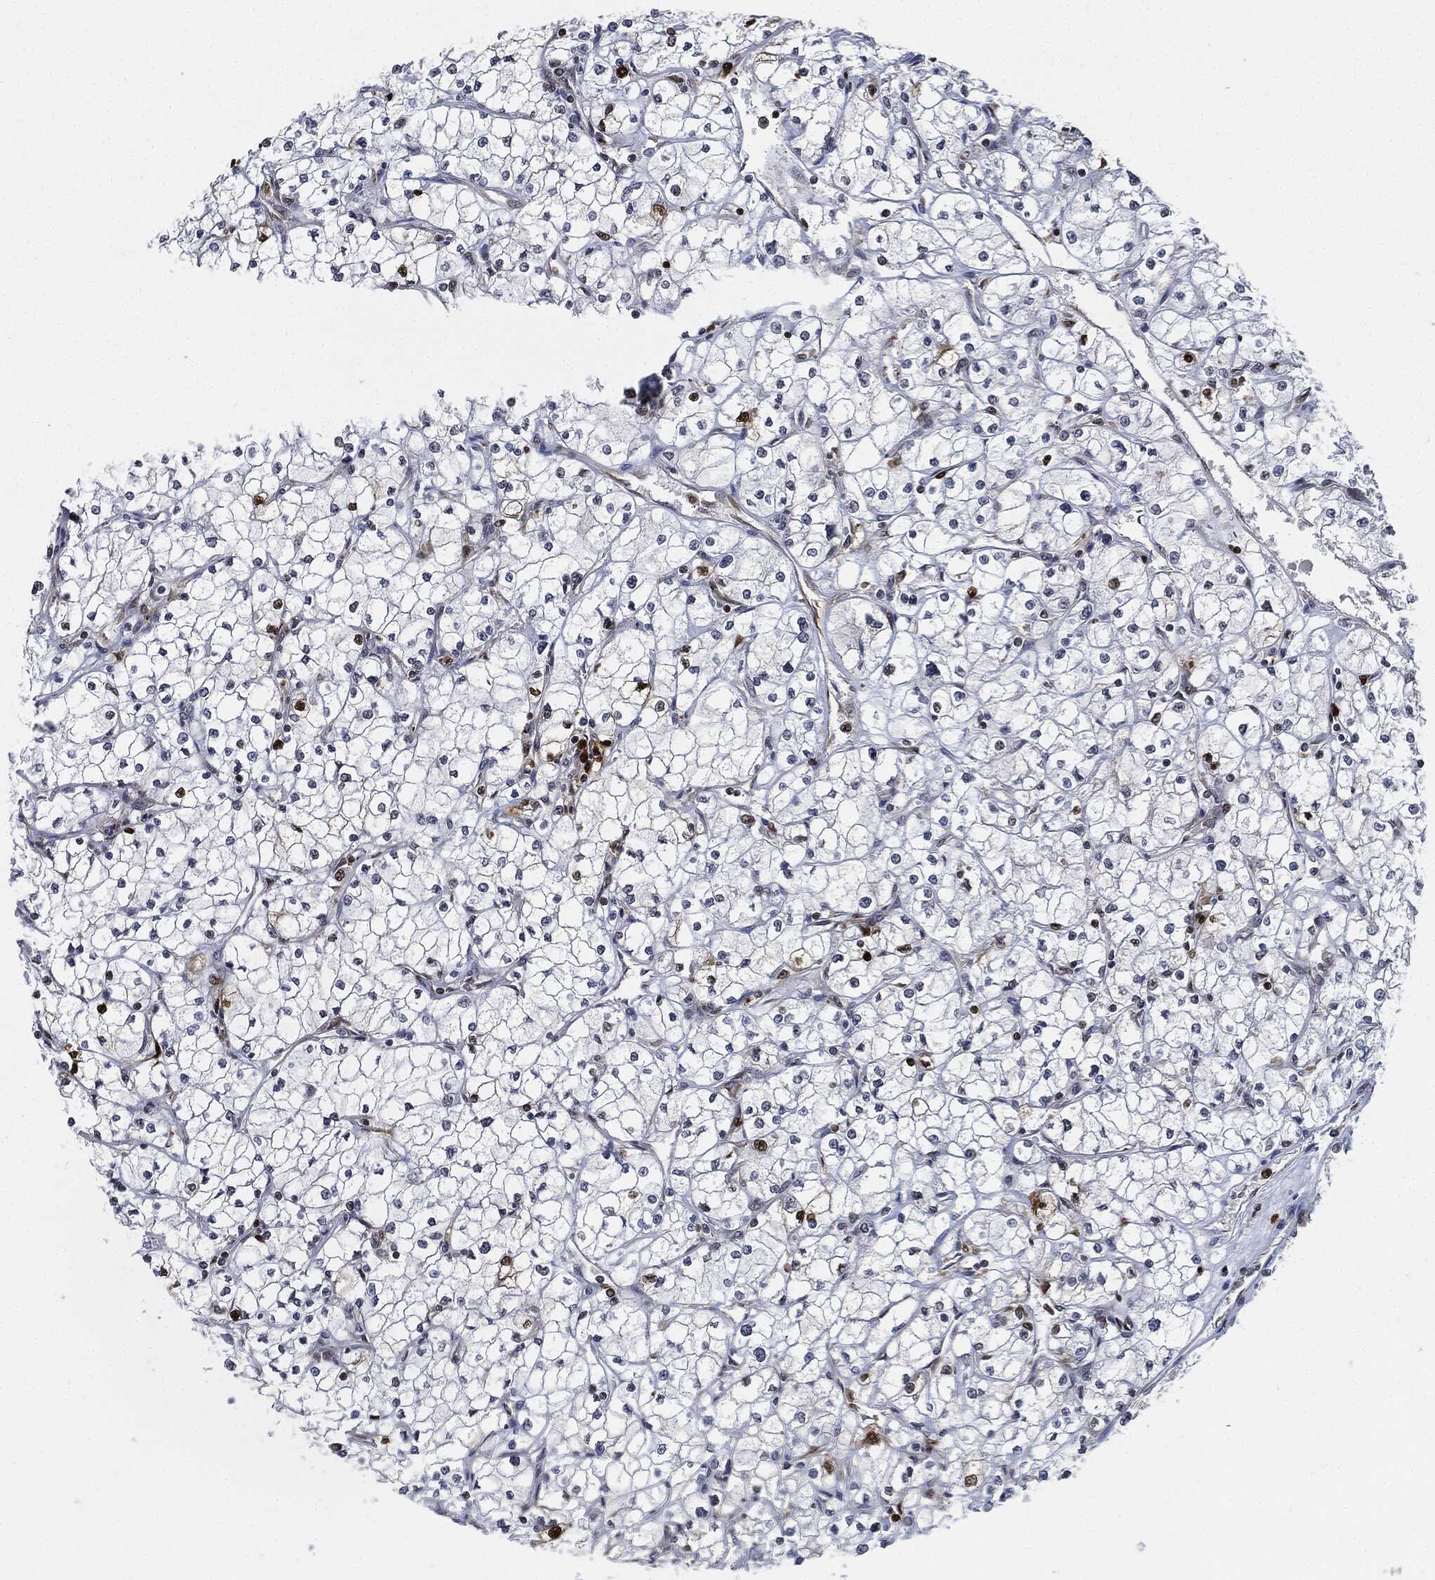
{"staining": {"intensity": "moderate", "quantity": "<25%", "location": "nuclear"}, "tissue": "renal cancer", "cell_type": "Tumor cells", "image_type": "cancer", "snomed": [{"axis": "morphology", "description": "Adenocarcinoma, NOS"}, {"axis": "topography", "description": "Kidney"}], "caption": "Renal cancer tissue exhibits moderate nuclear positivity in about <25% of tumor cells", "gene": "PCNA", "patient": {"sex": "male", "age": 67}}